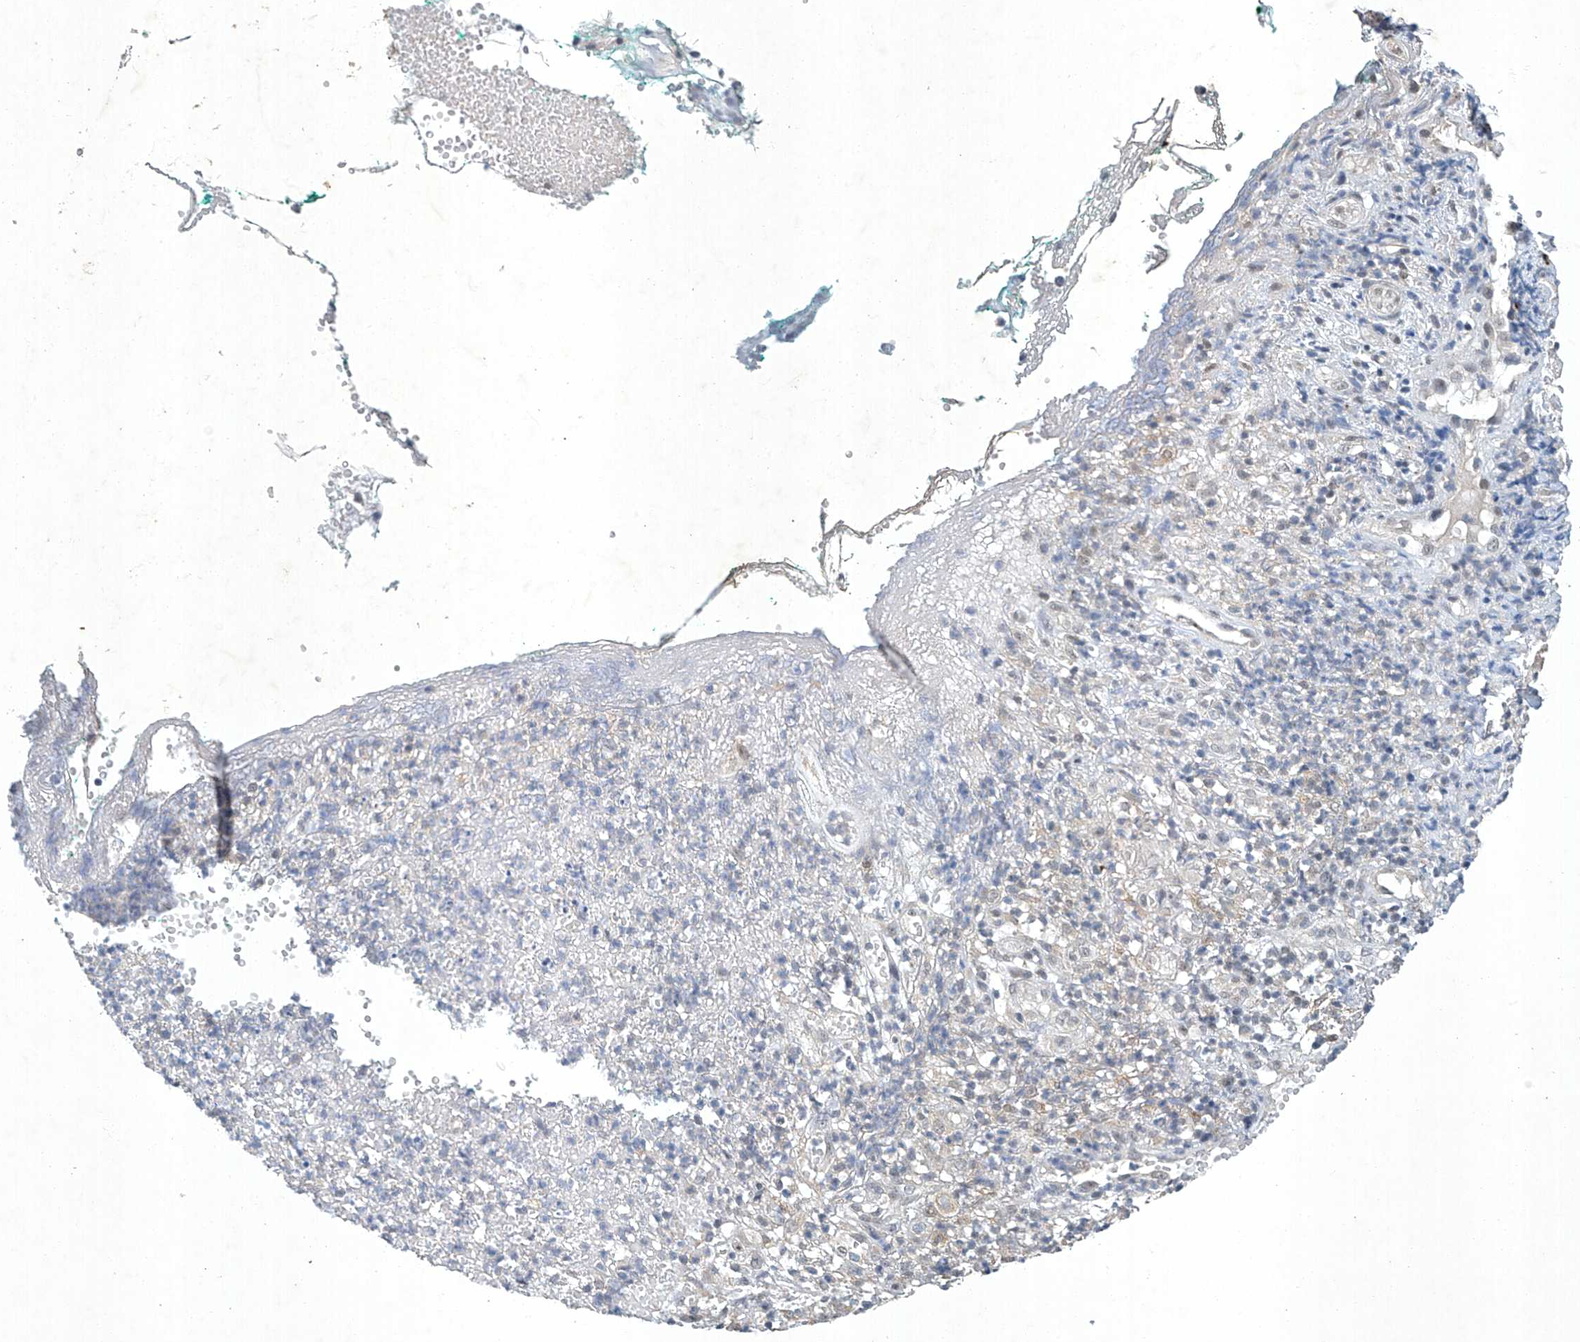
{"staining": {"intensity": "negative", "quantity": "none", "location": "none"}, "tissue": "adipose tissue", "cell_type": "Adipocytes", "image_type": "normal", "snomed": [{"axis": "morphology", "description": "Normal tissue, NOS"}, {"axis": "morphology", "description": "Basal cell carcinoma"}, {"axis": "topography", "description": "Cartilage tissue"}, {"axis": "topography", "description": "Nasopharynx"}, {"axis": "topography", "description": "Oral tissue"}], "caption": "Immunohistochemical staining of unremarkable adipose tissue shows no significant staining in adipocytes. Brightfield microscopy of immunohistochemistry (IHC) stained with DAB (brown) and hematoxylin (blue), captured at high magnification.", "gene": "TAF8", "patient": {"sex": "female", "age": 77}}